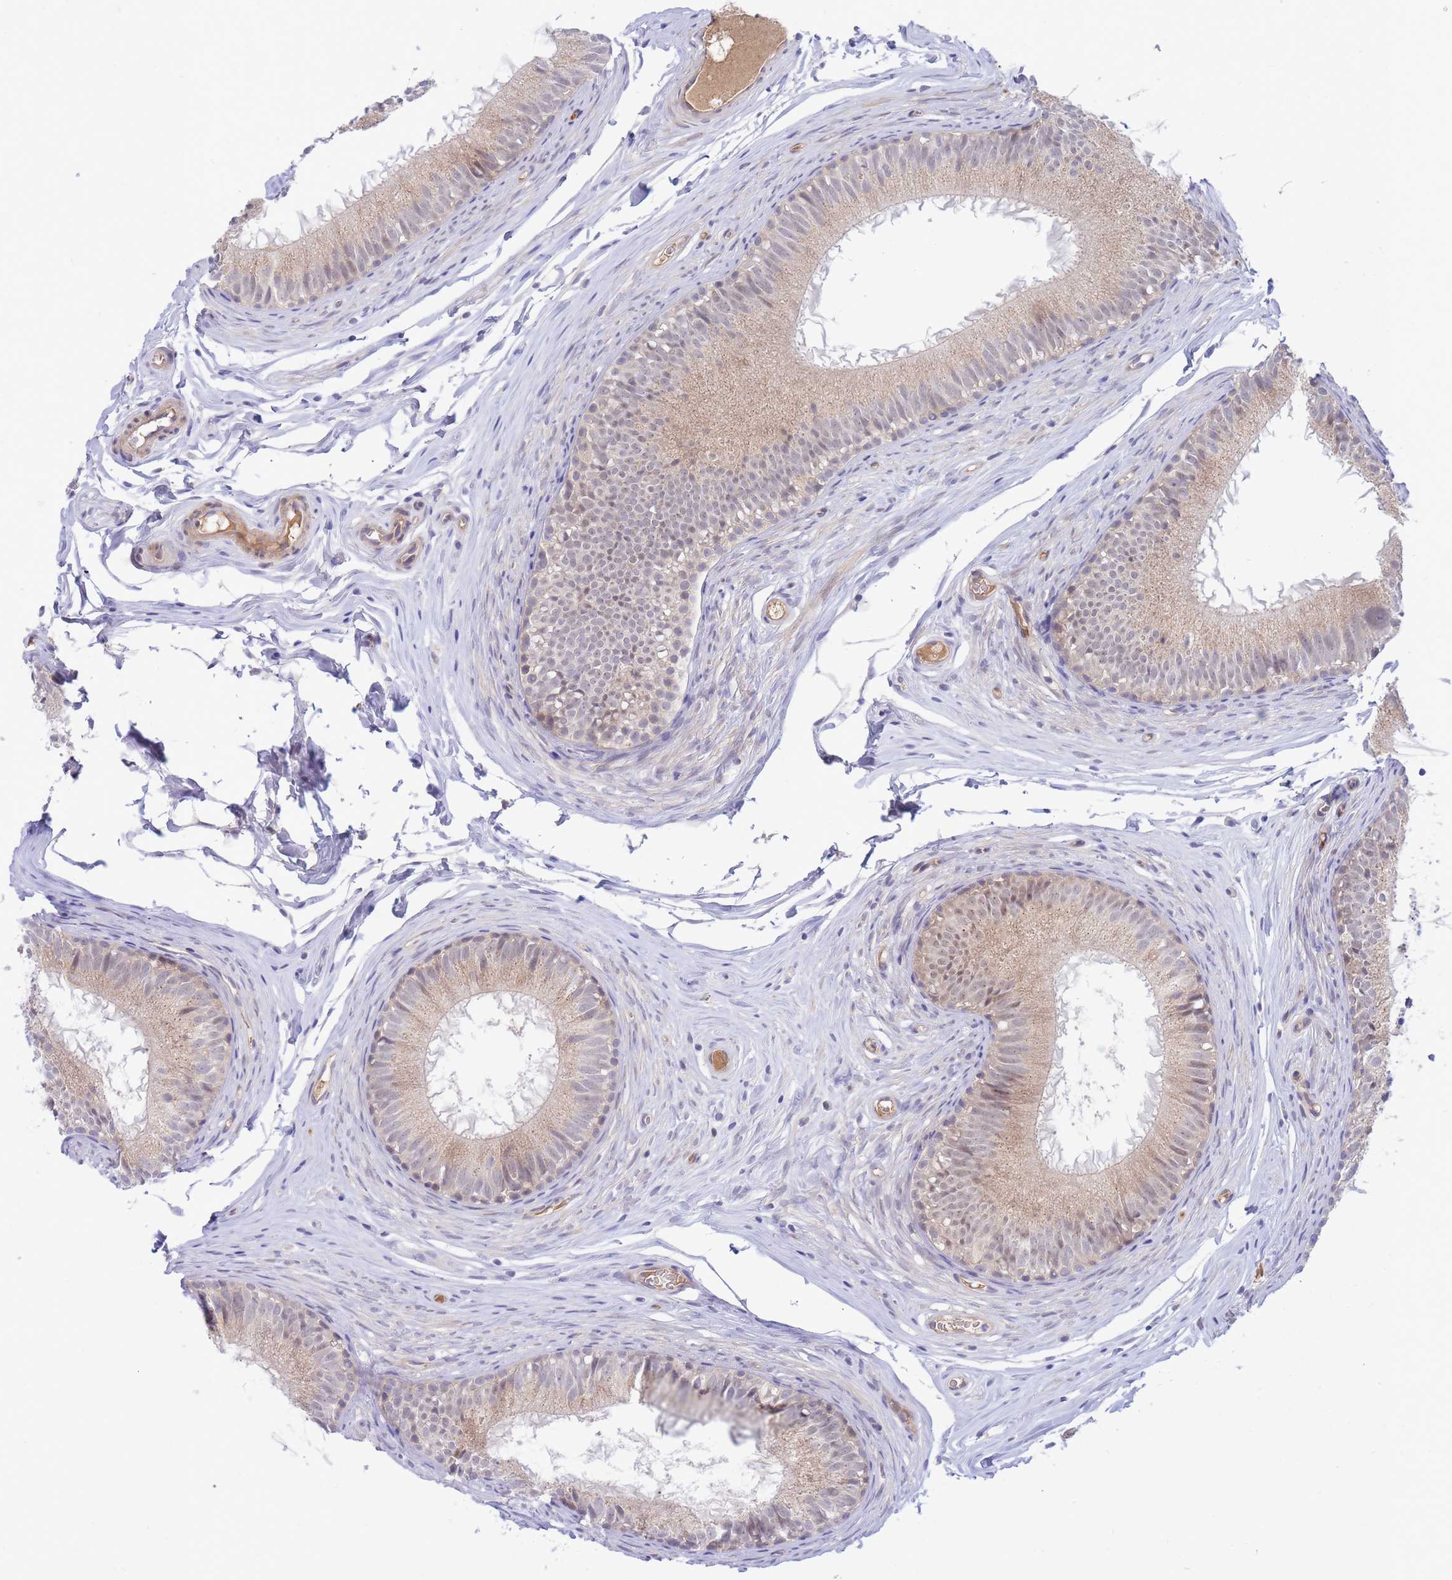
{"staining": {"intensity": "weak", "quantity": "25%-75%", "location": "cytoplasmic/membranous"}, "tissue": "epididymis", "cell_type": "Glandular cells", "image_type": "normal", "snomed": [{"axis": "morphology", "description": "Normal tissue, NOS"}, {"axis": "topography", "description": "Epididymis"}], "caption": "Weak cytoplasmic/membranous protein positivity is seen in approximately 25%-75% of glandular cells in epididymis. The staining was performed using DAB to visualize the protein expression in brown, while the nuclei were stained in blue with hematoxylin (Magnification: 20x).", "gene": "APOL4", "patient": {"sex": "male", "age": 25}}